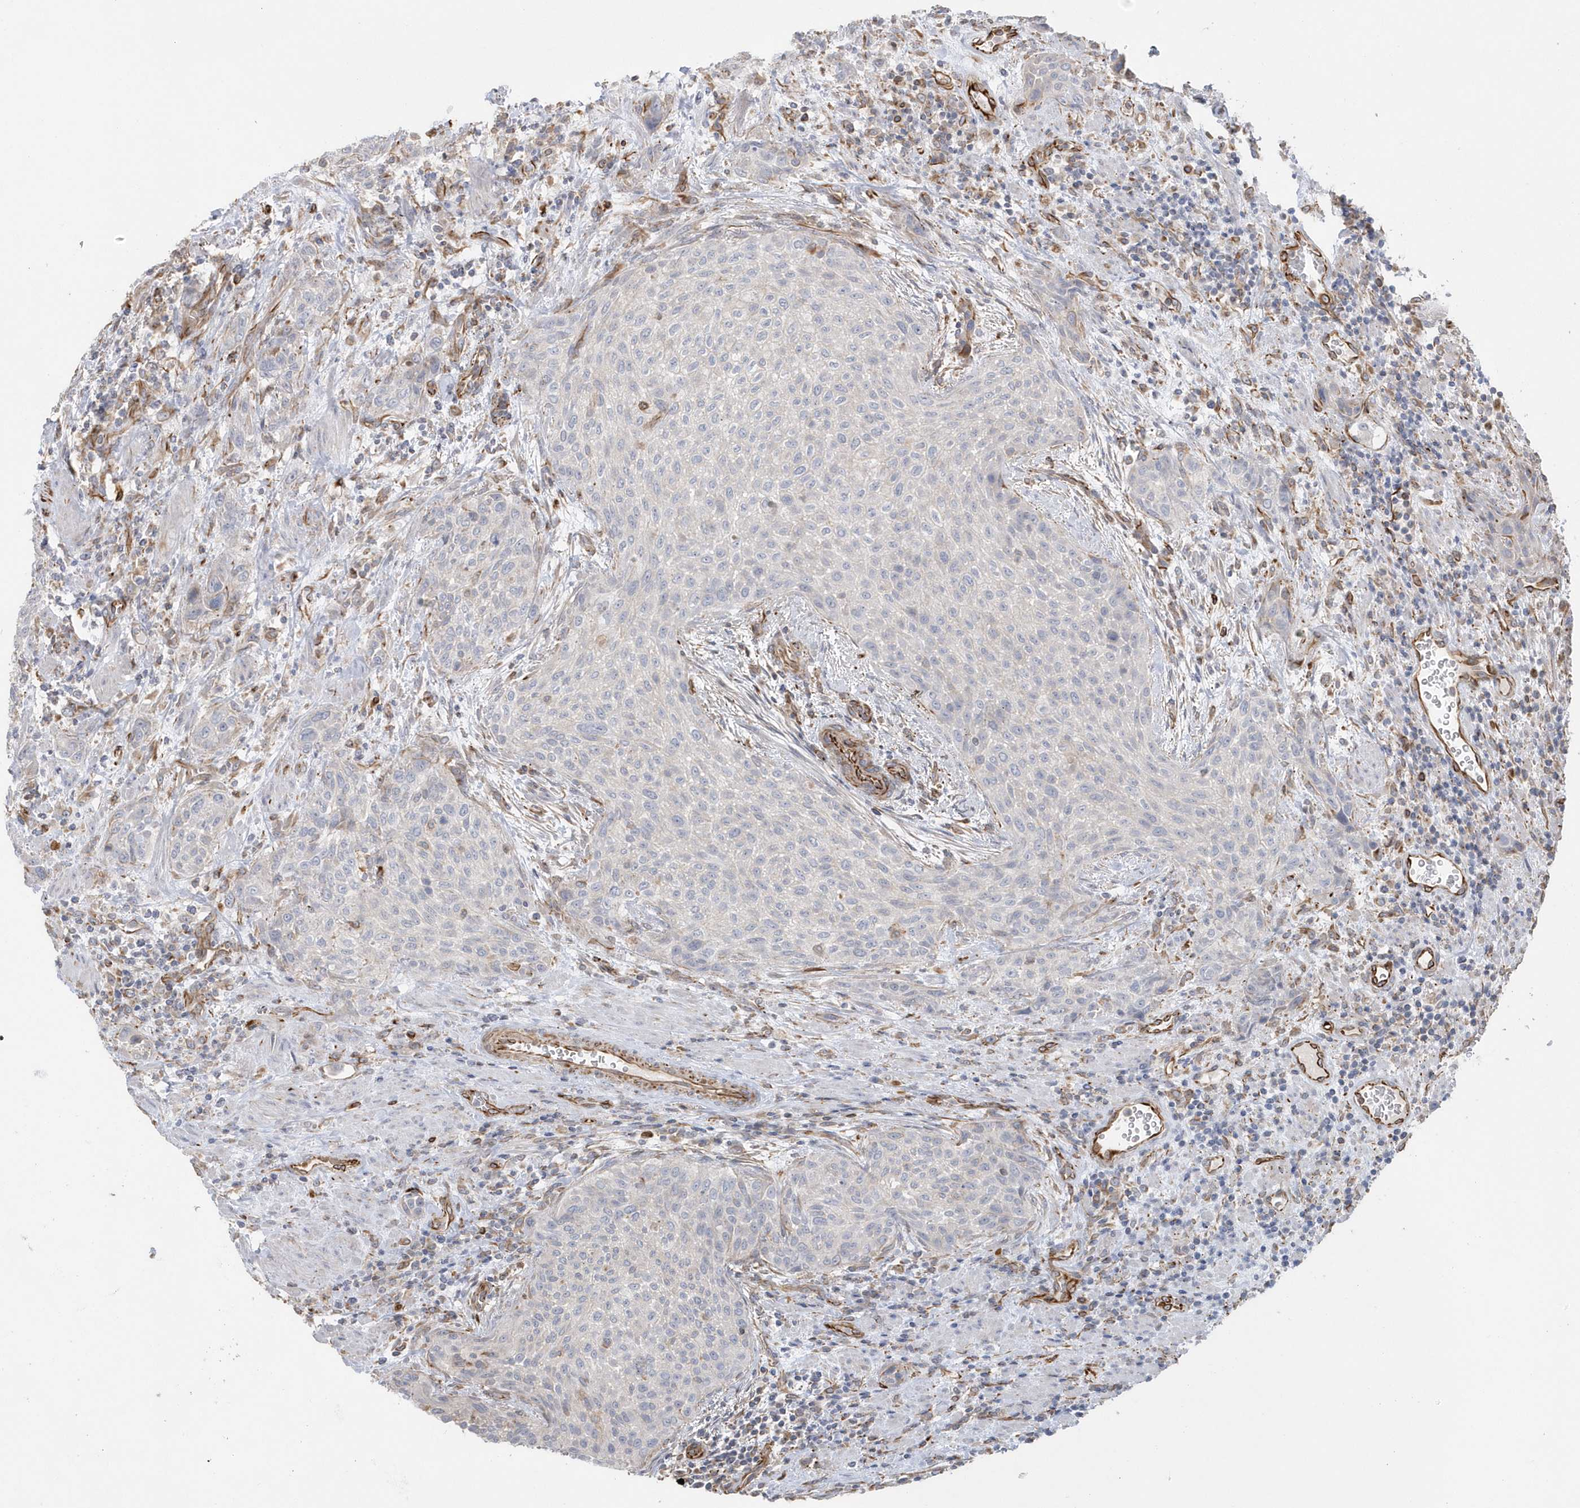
{"staining": {"intensity": "negative", "quantity": "none", "location": "none"}, "tissue": "urothelial cancer", "cell_type": "Tumor cells", "image_type": "cancer", "snomed": [{"axis": "morphology", "description": "Urothelial carcinoma, High grade"}, {"axis": "topography", "description": "Urinary bladder"}], "caption": "This is a image of IHC staining of urothelial cancer, which shows no staining in tumor cells. The staining was performed using DAB to visualize the protein expression in brown, while the nuclei were stained in blue with hematoxylin (Magnification: 20x).", "gene": "RAB17", "patient": {"sex": "male", "age": 35}}